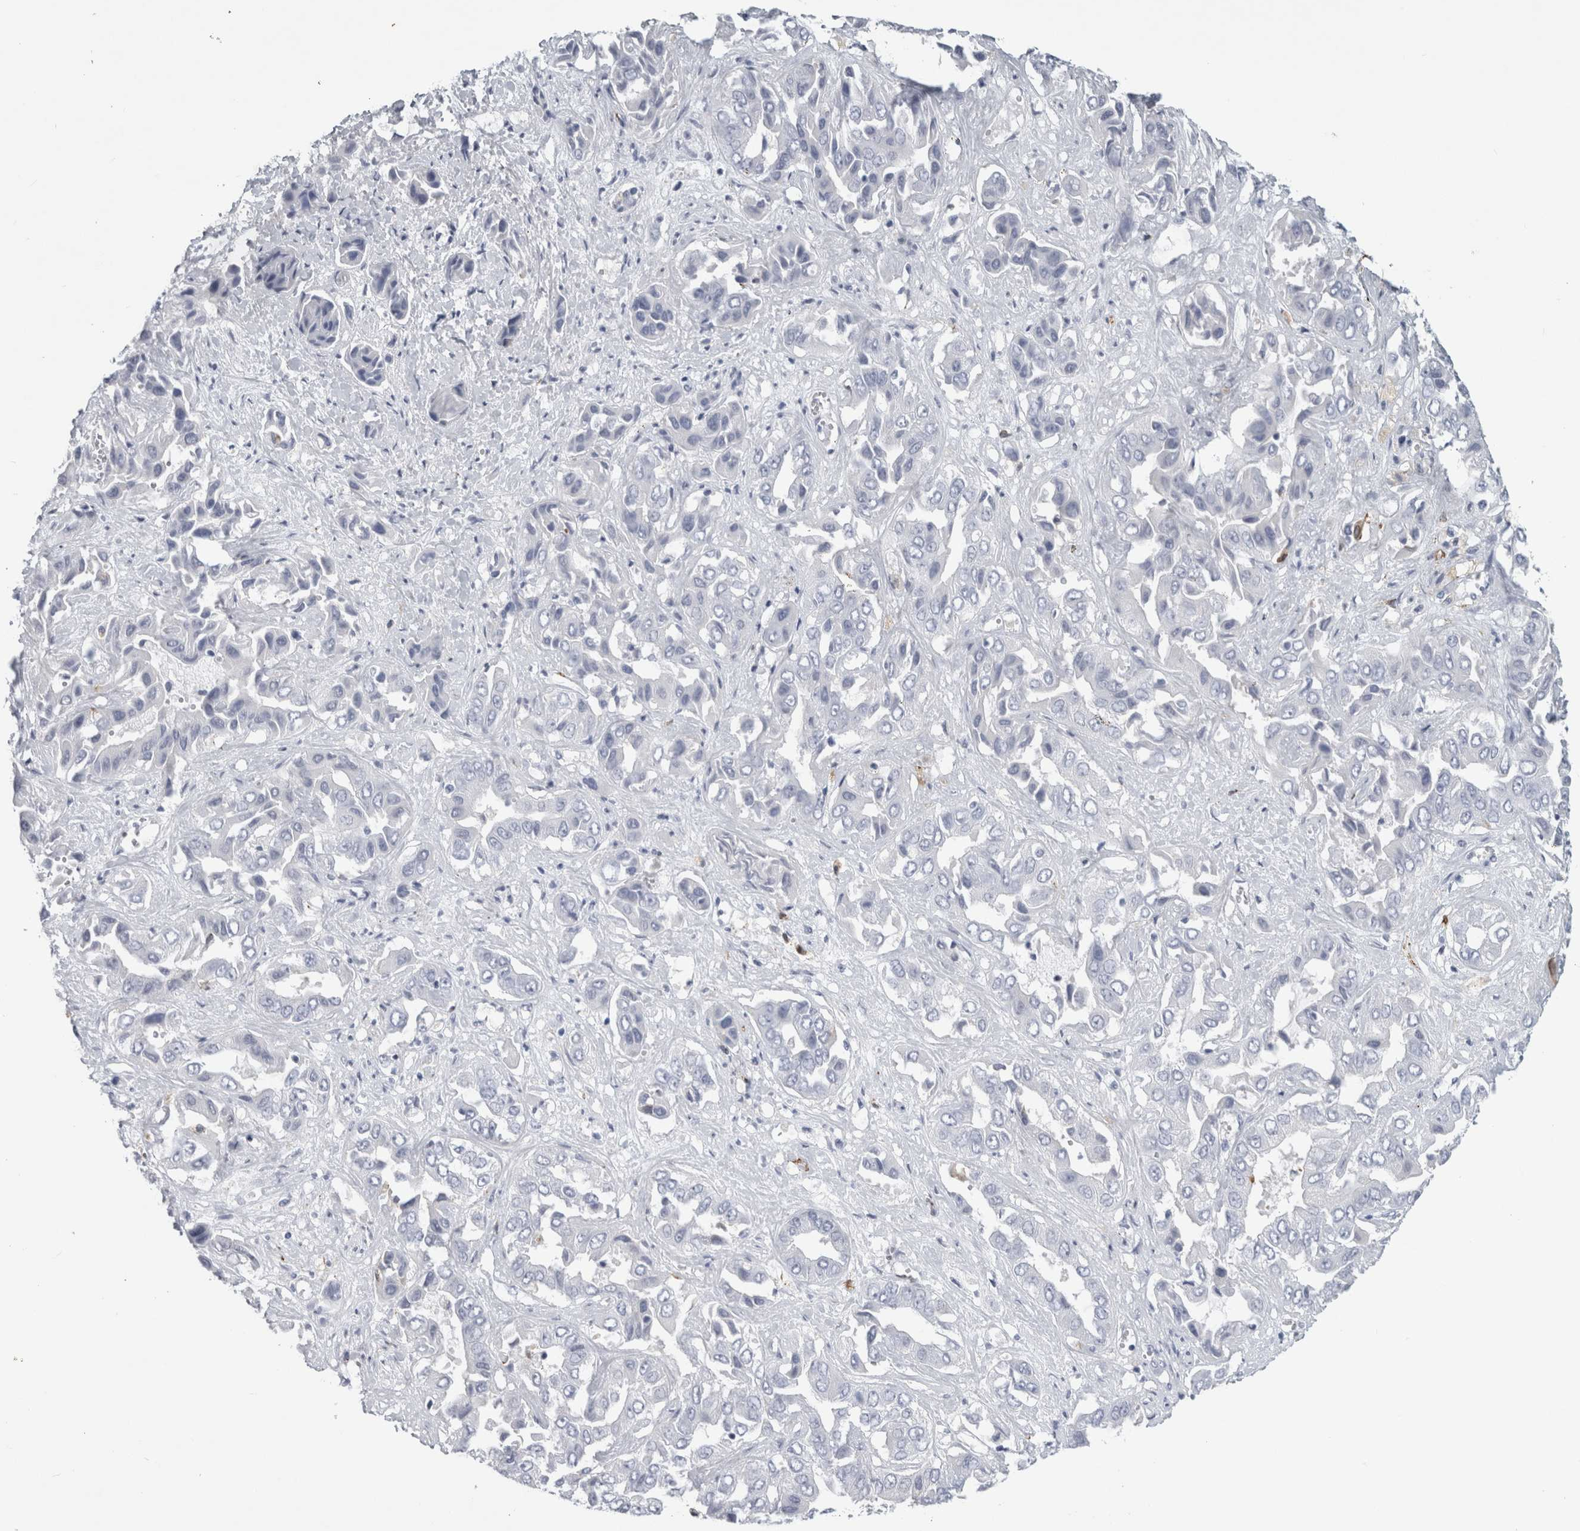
{"staining": {"intensity": "negative", "quantity": "none", "location": "none"}, "tissue": "liver cancer", "cell_type": "Tumor cells", "image_type": "cancer", "snomed": [{"axis": "morphology", "description": "Cholangiocarcinoma"}, {"axis": "topography", "description": "Liver"}], "caption": "An immunohistochemistry (IHC) photomicrograph of liver cholangiocarcinoma is shown. There is no staining in tumor cells of liver cholangiocarcinoma. (DAB (3,3'-diaminobenzidine) IHC, high magnification).", "gene": "DNAJC24", "patient": {"sex": "female", "age": 52}}